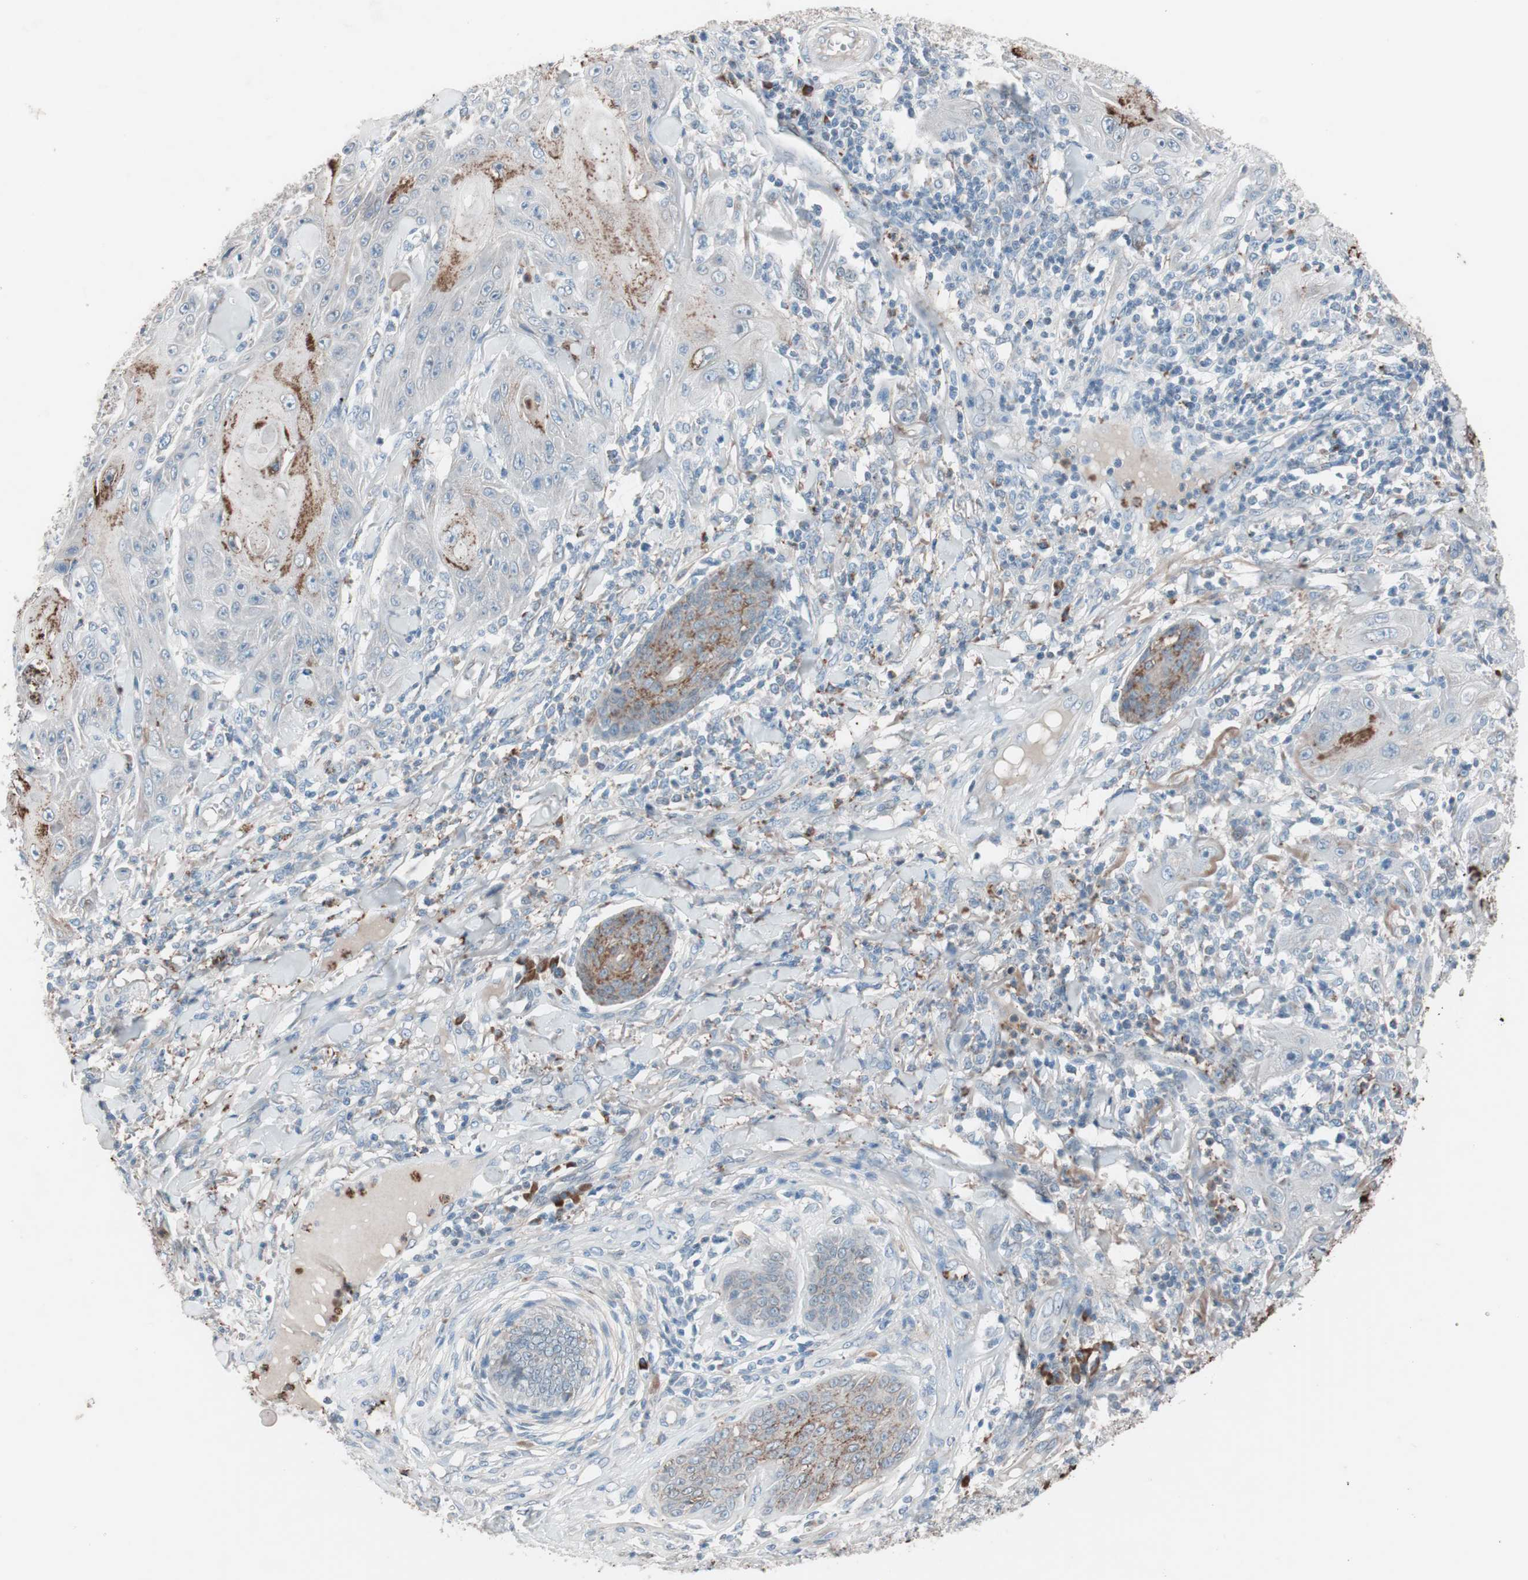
{"staining": {"intensity": "moderate", "quantity": "<25%", "location": "cytoplasmic/membranous"}, "tissue": "skin cancer", "cell_type": "Tumor cells", "image_type": "cancer", "snomed": [{"axis": "morphology", "description": "Squamous cell carcinoma, NOS"}, {"axis": "topography", "description": "Skin"}], "caption": "This histopathology image displays immunohistochemistry (IHC) staining of skin cancer, with low moderate cytoplasmic/membranous staining in approximately <25% of tumor cells.", "gene": "GRB7", "patient": {"sex": "female", "age": 78}}